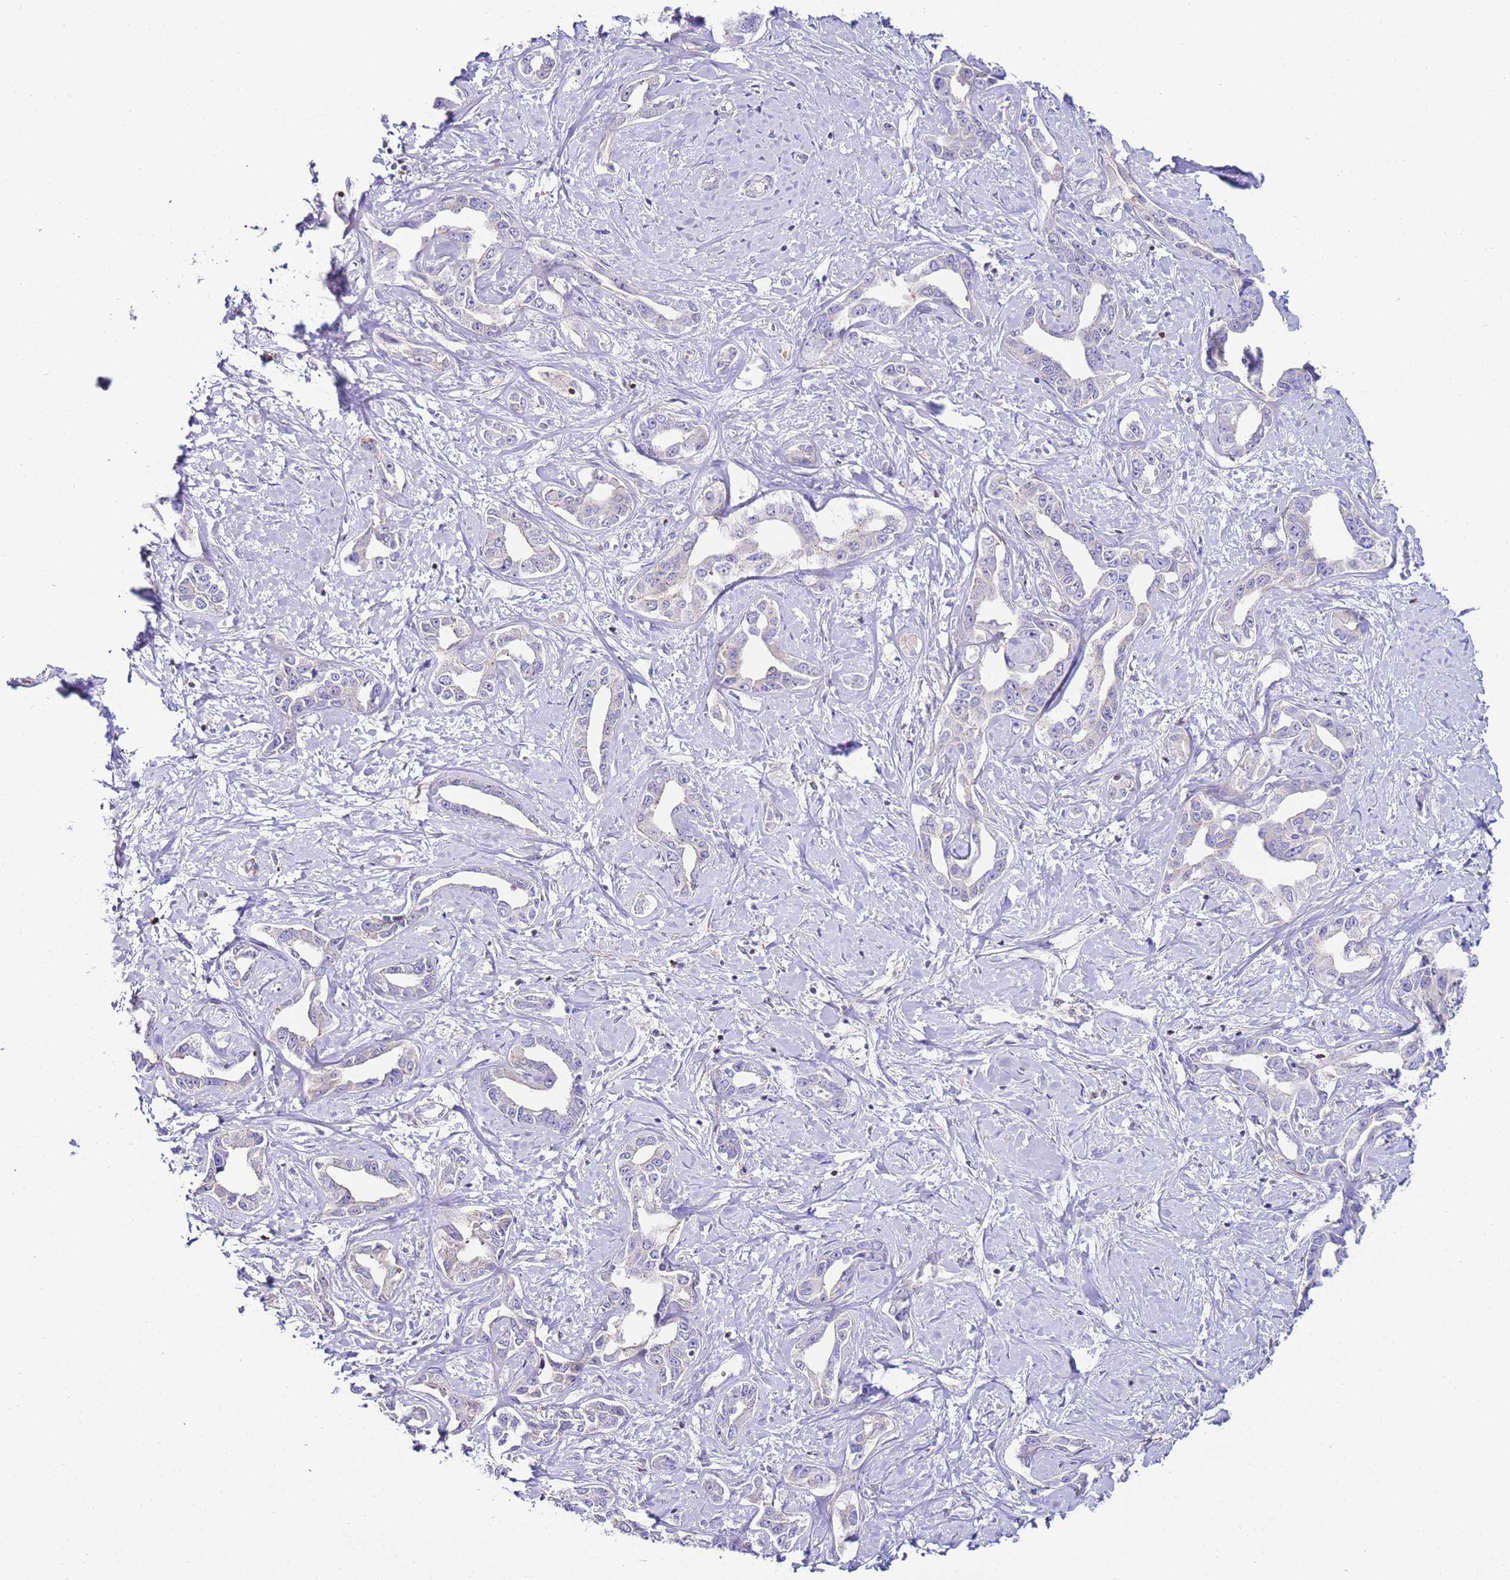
{"staining": {"intensity": "negative", "quantity": "none", "location": "none"}, "tissue": "liver cancer", "cell_type": "Tumor cells", "image_type": "cancer", "snomed": [{"axis": "morphology", "description": "Cholangiocarcinoma"}, {"axis": "topography", "description": "Liver"}], "caption": "IHC histopathology image of liver cancer stained for a protein (brown), which displays no expression in tumor cells.", "gene": "FBN3", "patient": {"sex": "male", "age": 59}}